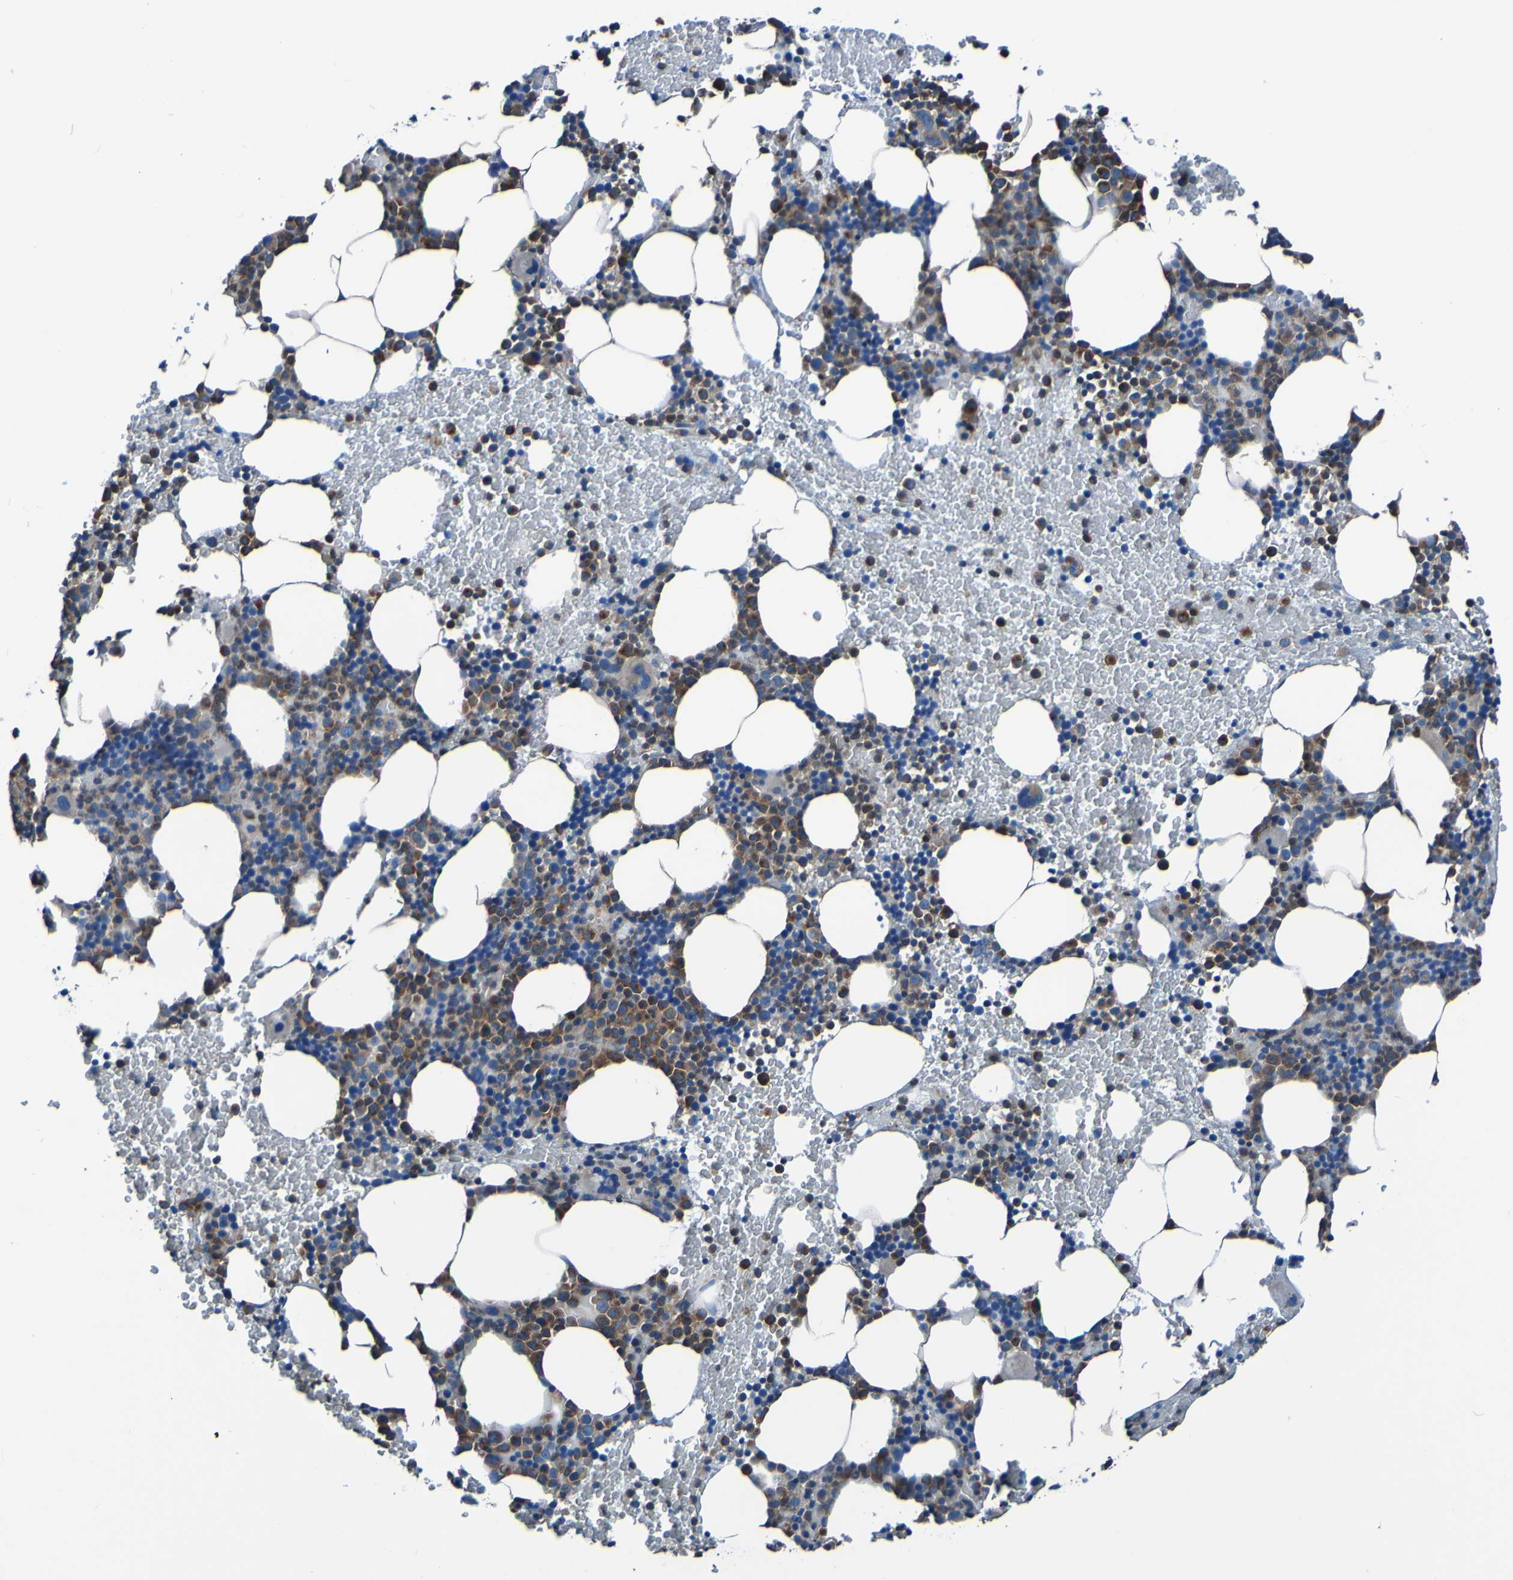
{"staining": {"intensity": "moderate", "quantity": ">75%", "location": "cytoplasmic/membranous"}, "tissue": "bone marrow", "cell_type": "Hematopoietic cells", "image_type": "normal", "snomed": [{"axis": "morphology", "description": "Normal tissue, NOS"}, {"axis": "morphology", "description": "Inflammation, NOS"}, {"axis": "topography", "description": "Bone marrow"}], "caption": "Immunohistochemical staining of normal human bone marrow shows moderate cytoplasmic/membranous protein positivity in about >75% of hematopoietic cells.", "gene": "RAB5B", "patient": {"sex": "female", "age": 70}}